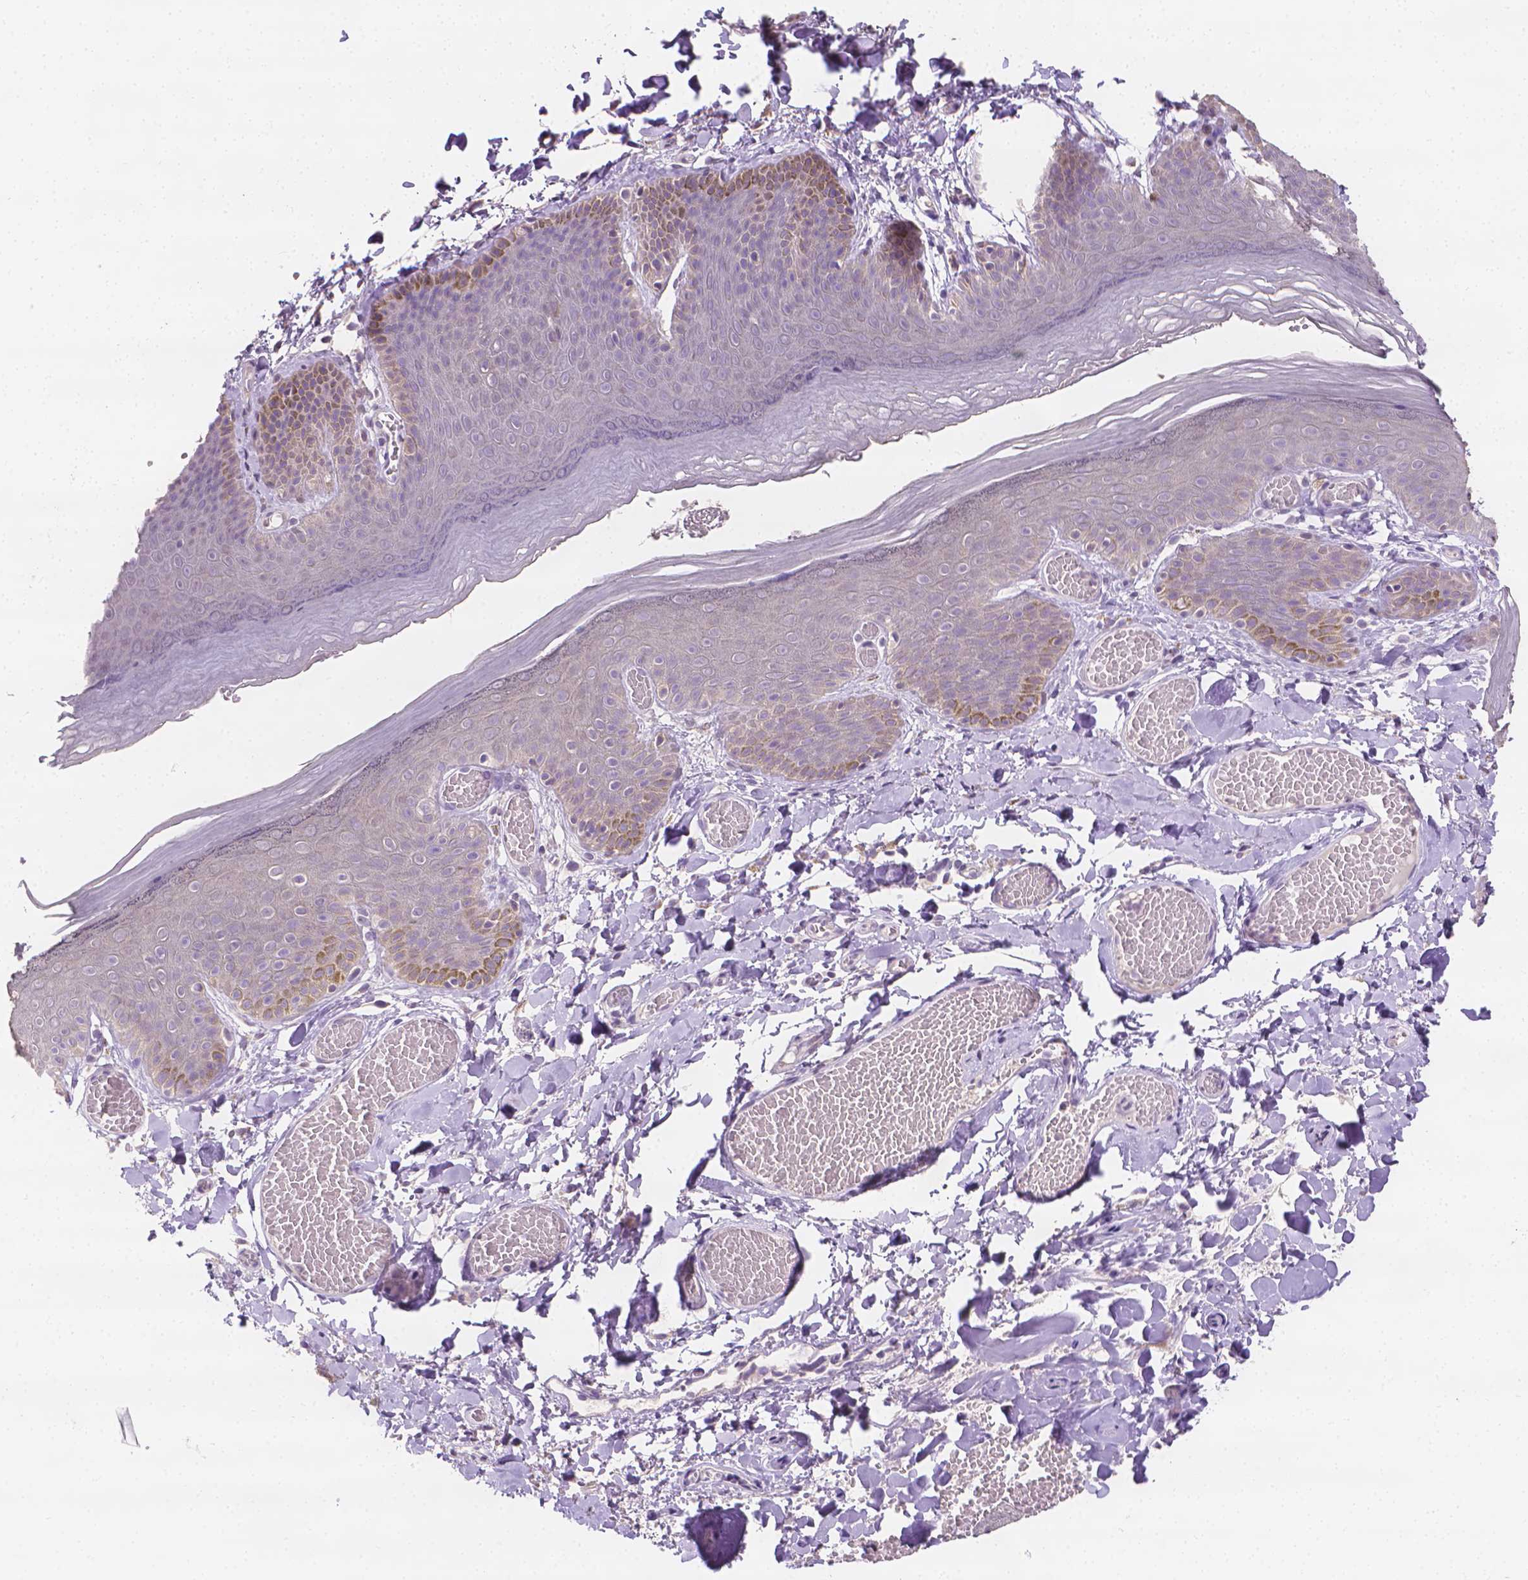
{"staining": {"intensity": "negative", "quantity": "none", "location": "none"}, "tissue": "skin", "cell_type": "Epidermal cells", "image_type": "normal", "snomed": [{"axis": "morphology", "description": "Normal tissue, NOS"}, {"axis": "topography", "description": "Anal"}], "caption": "The micrograph shows no staining of epidermal cells in benign skin.", "gene": "FASN", "patient": {"sex": "male", "age": 53}}